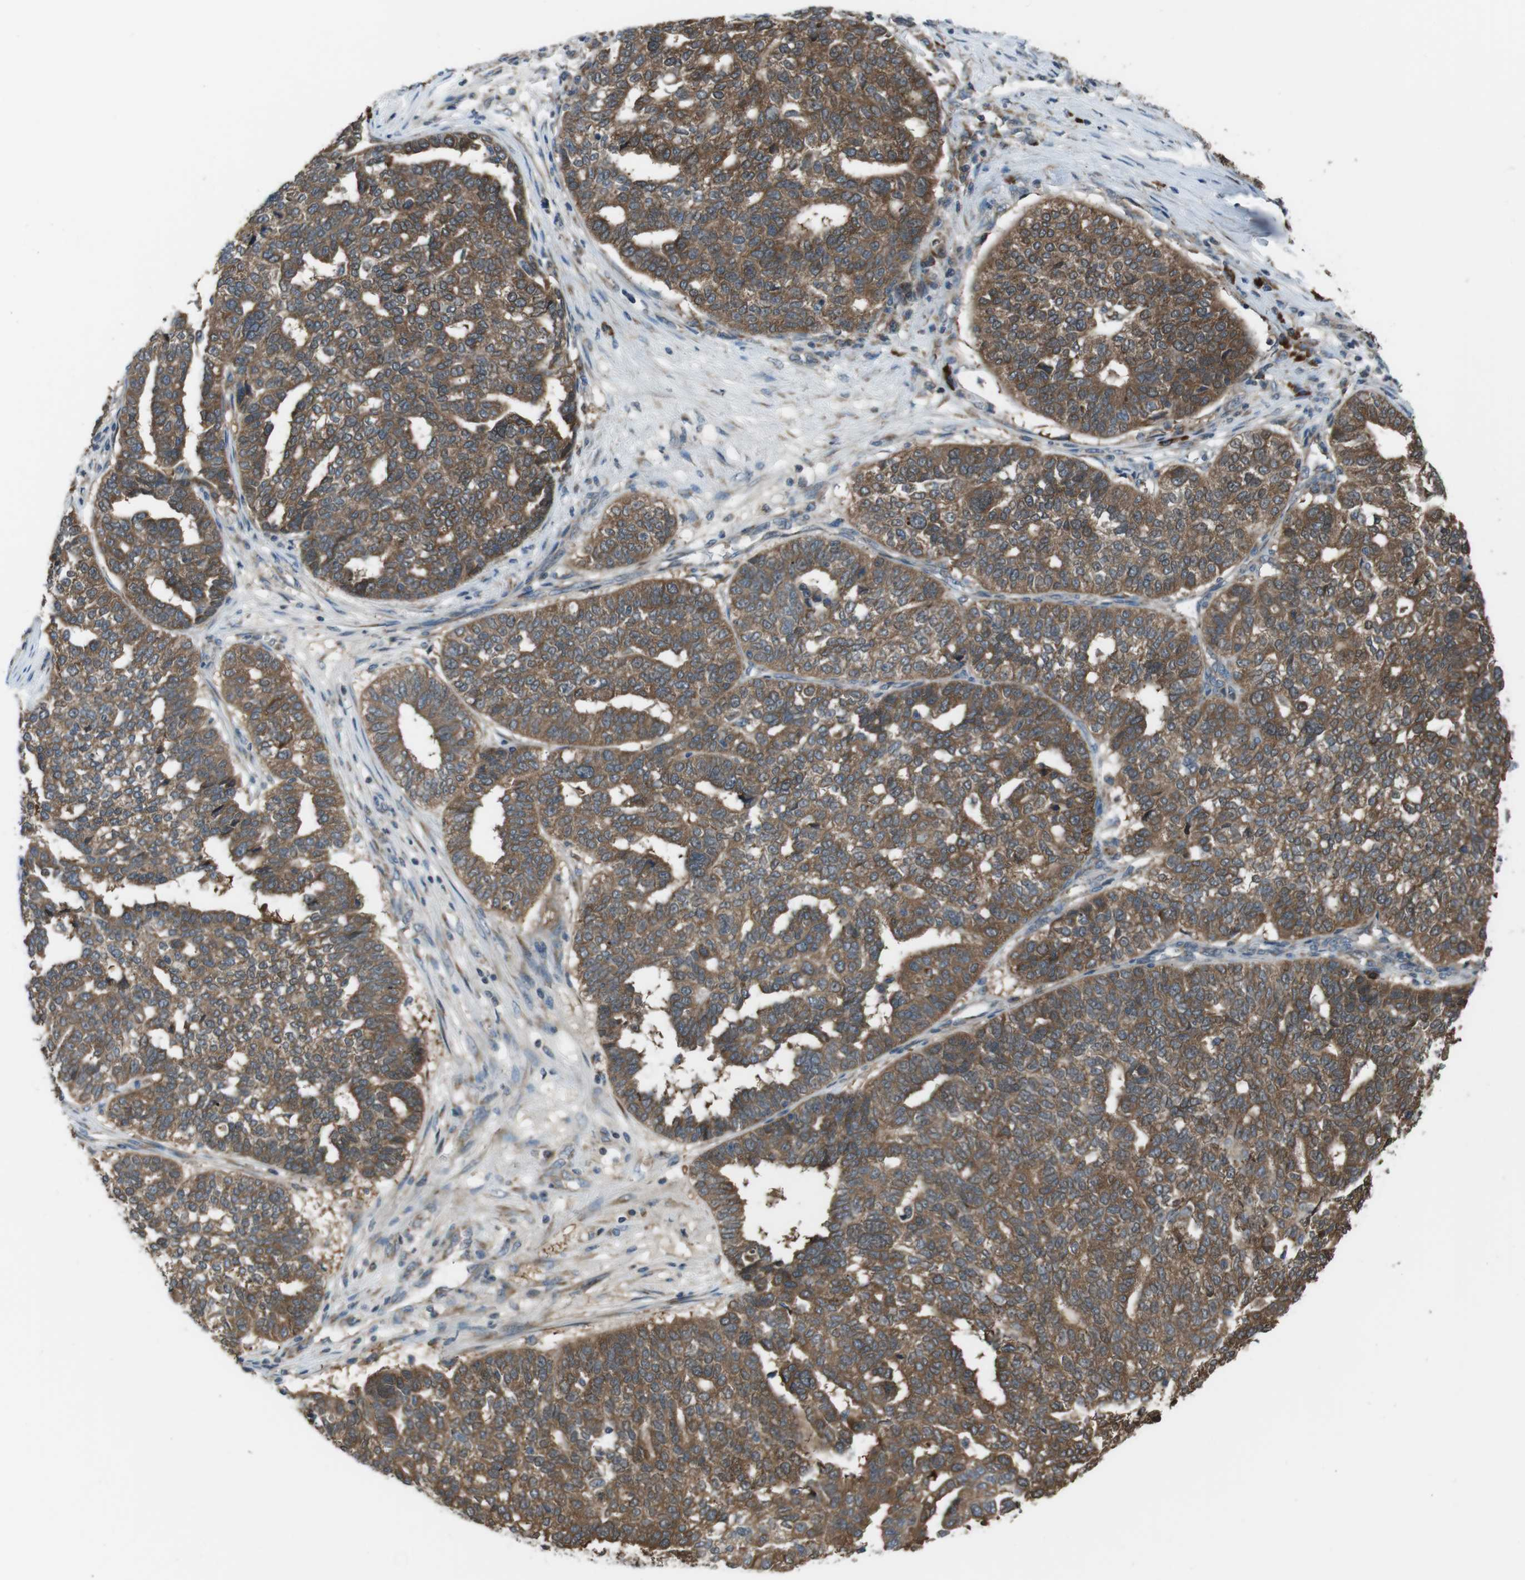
{"staining": {"intensity": "moderate", "quantity": ">75%", "location": "cytoplasmic/membranous"}, "tissue": "ovarian cancer", "cell_type": "Tumor cells", "image_type": "cancer", "snomed": [{"axis": "morphology", "description": "Cystadenocarcinoma, serous, NOS"}, {"axis": "topography", "description": "Ovary"}], "caption": "About >75% of tumor cells in ovarian serous cystadenocarcinoma exhibit moderate cytoplasmic/membranous protein expression as visualized by brown immunohistochemical staining.", "gene": "SSR3", "patient": {"sex": "female", "age": 59}}